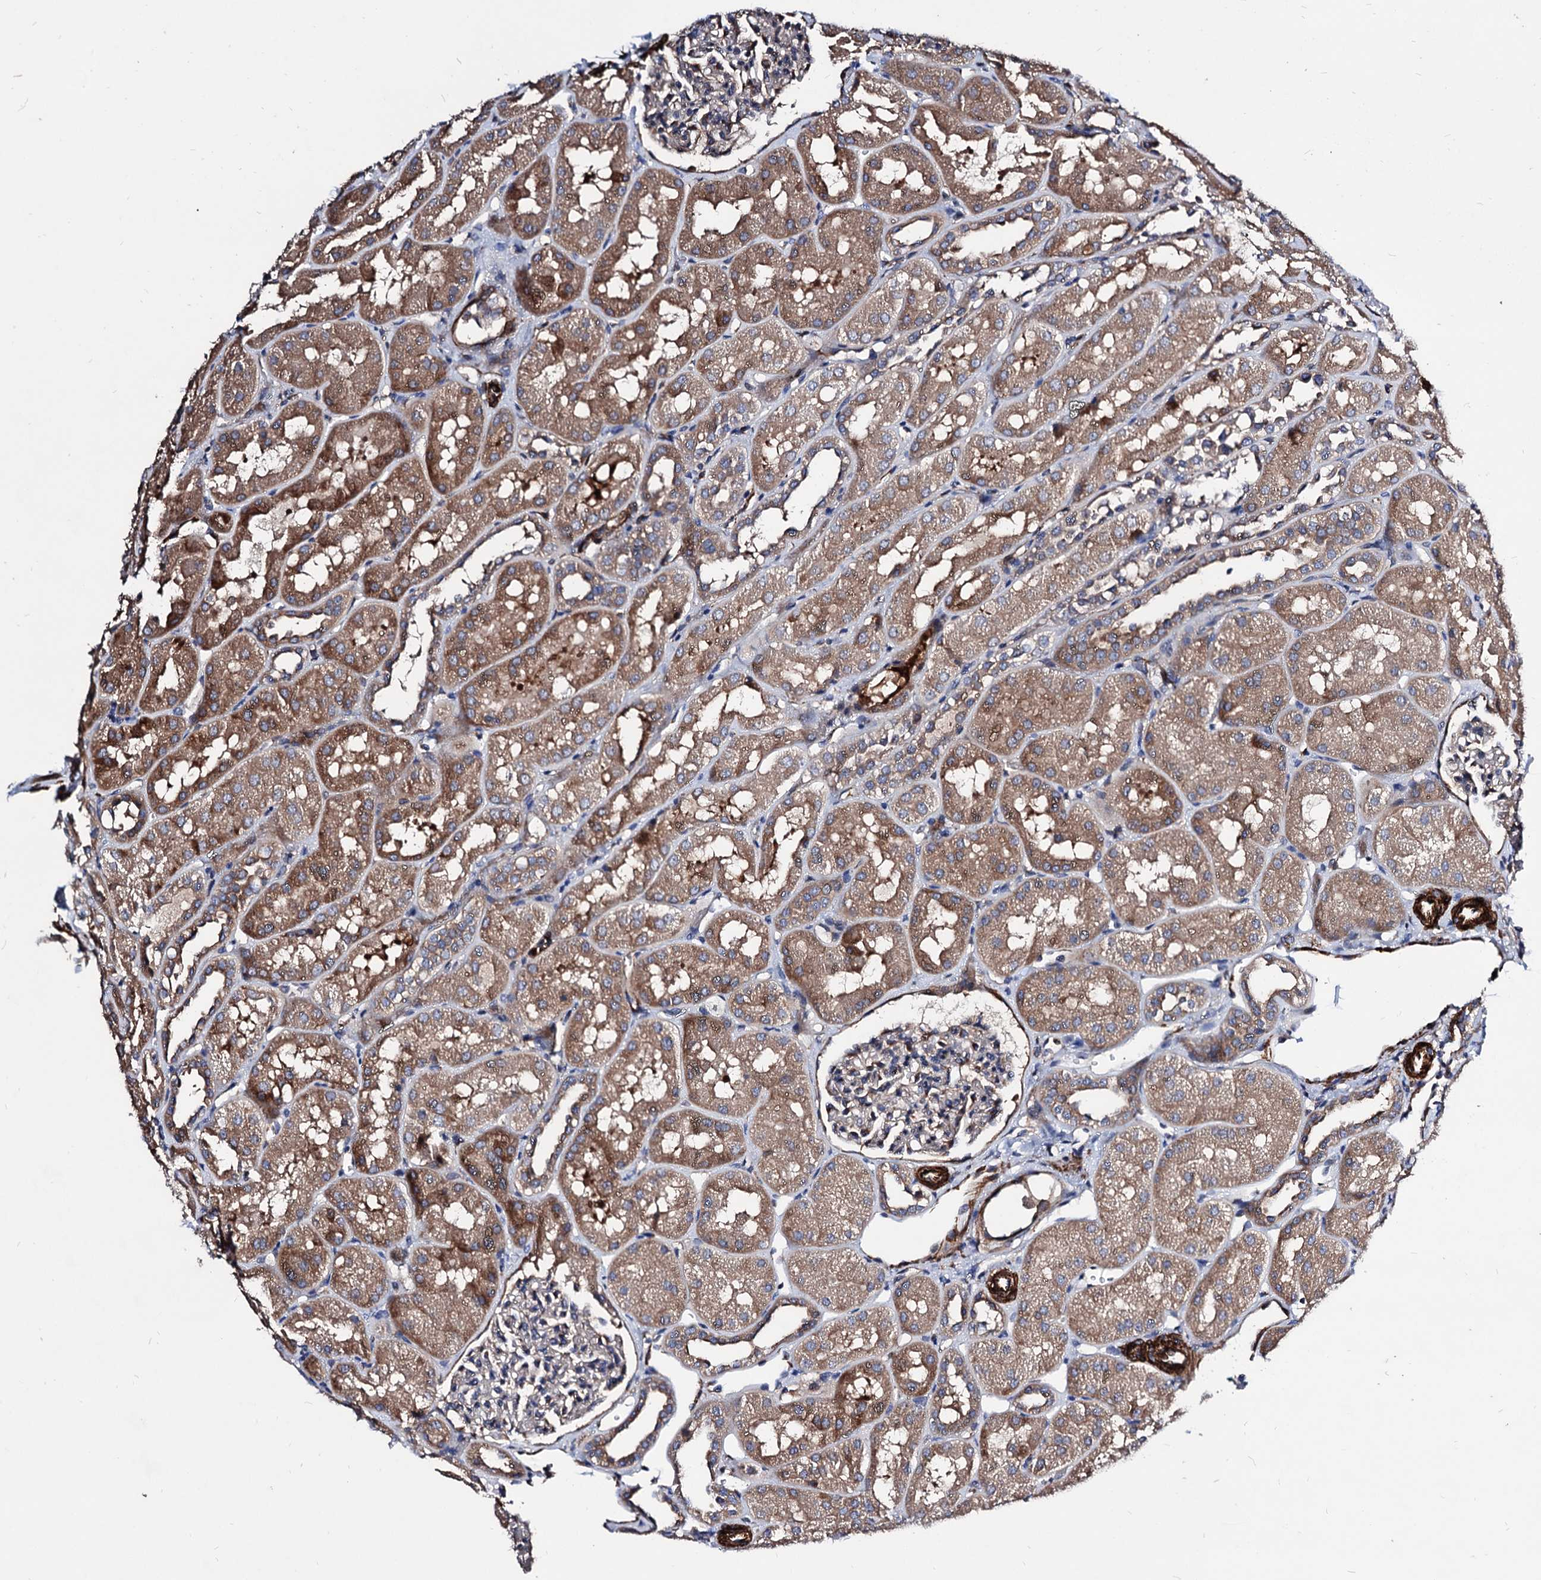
{"staining": {"intensity": "weak", "quantity": "25%-75%", "location": "cytoplasmic/membranous"}, "tissue": "kidney", "cell_type": "Cells in glomeruli", "image_type": "normal", "snomed": [{"axis": "morphology", "description": "Normal tissue, NOS"}, {"axis": "topography", "description": "Kidney"}, {"axis": "topography", "description": "Urinary bladder"}], "caption": "Immunohistochemical staining of unremarkable human kidney demonstrates weak cytoplasmic/membranous protein positivity in approximately 25%-75% of cells in glomeruli.", "gene": "WDR11", "patient": {"sex": "male", "age": 16}}